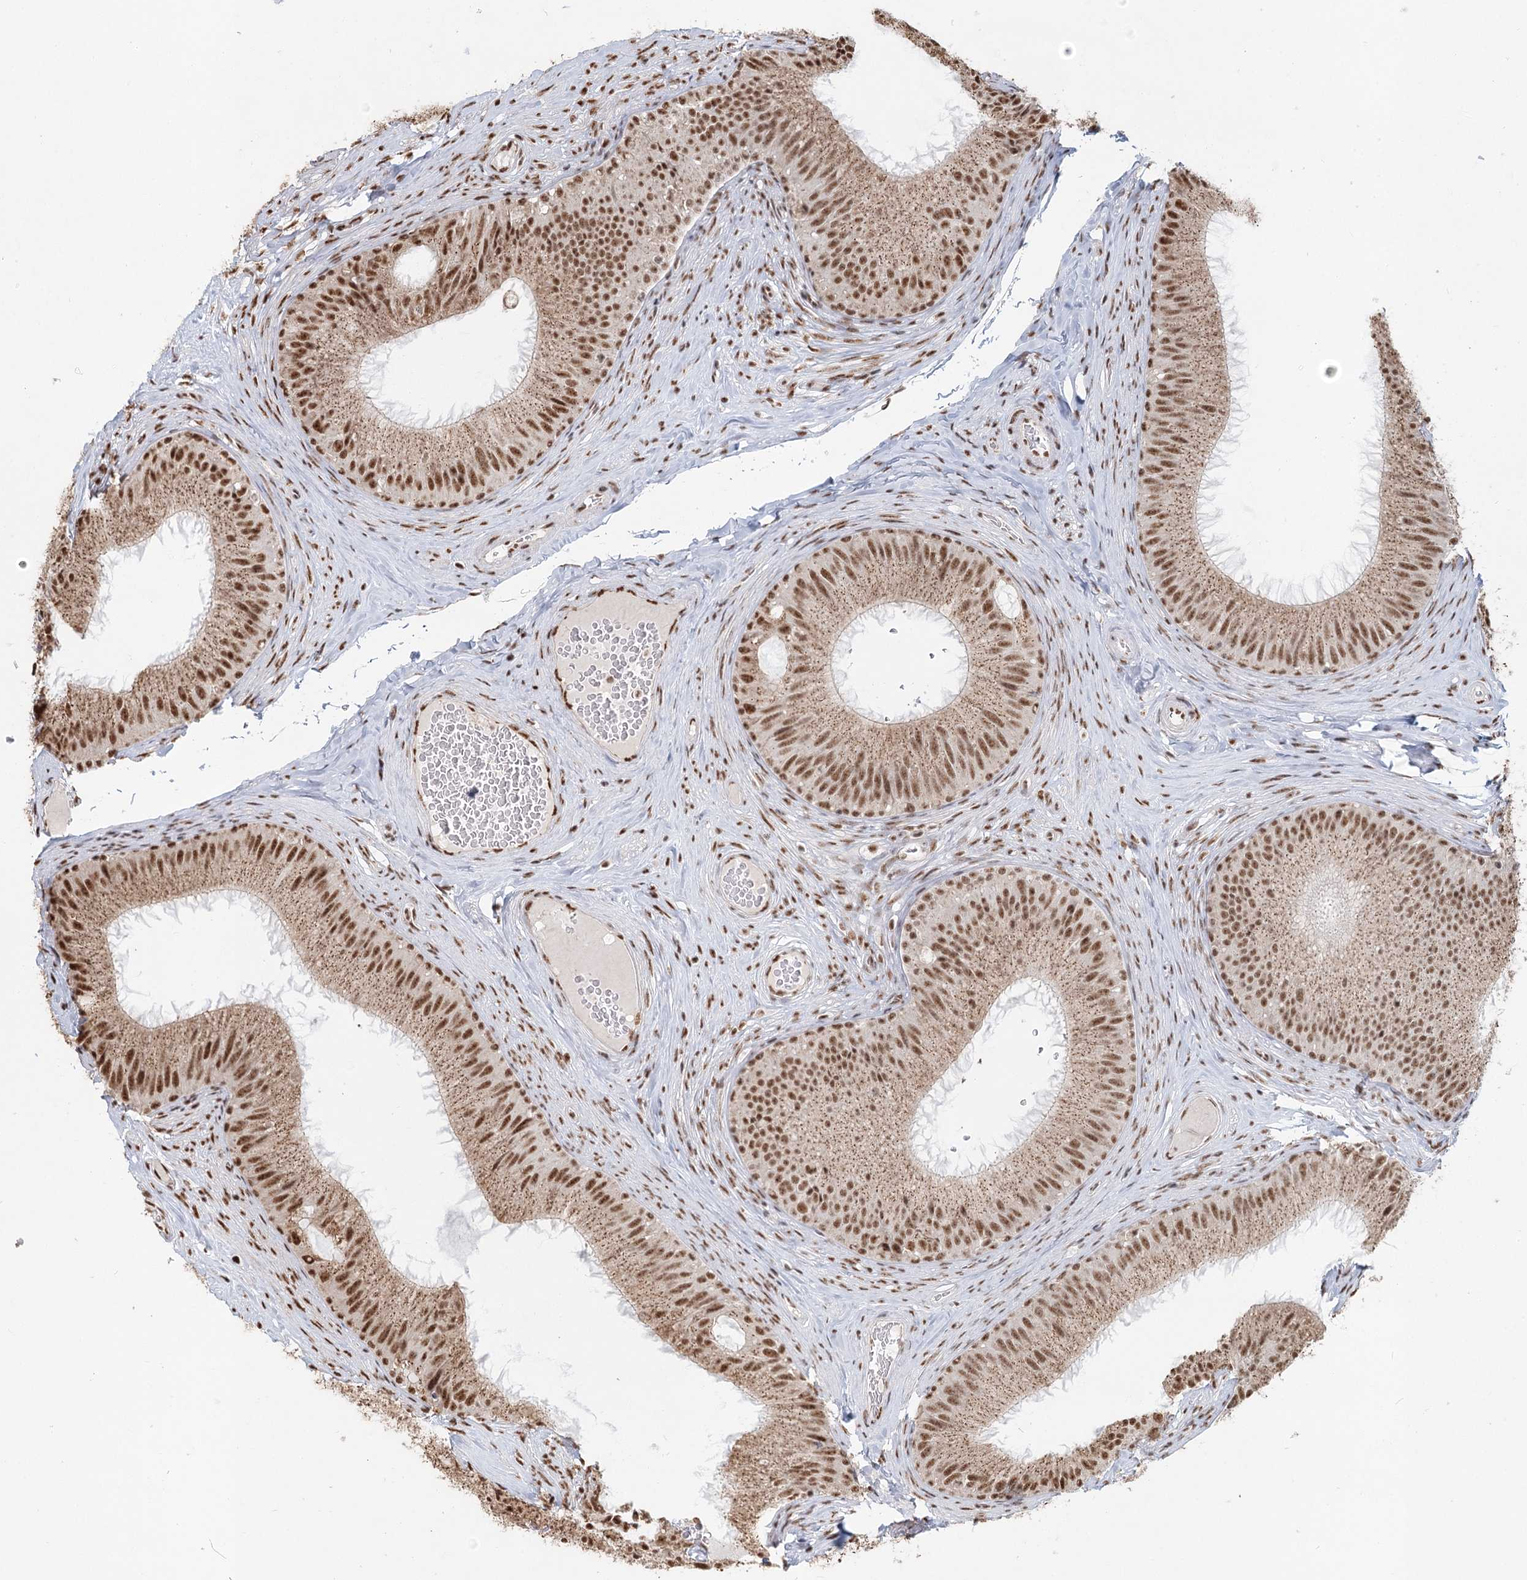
{"staining": {"intensity": "moderate", "quantity": ">75%", "location": "cytoplasmic/membranous,nuclear"}, "tissue": "epididymis", "cell_type": "Glandular cells", "image_type": "normal", "snomed": [{"axis": "morphology", "description": "Normal tissue, NOS"}, {"axis": "topography", "description": "Epididymis"}], "caption": "IHC image of normal epididymis: epididymis stained using immunohistochemistry displays medium levels of moderate protein expression localized specifically in the cytoplasmic/membranous,nuclear of glandular cells, appearing as a cytoplasmic/membranous,nuclear brown color.", "gene": "GPALPP1", "patient": {"sex": "male", "age": 34}}